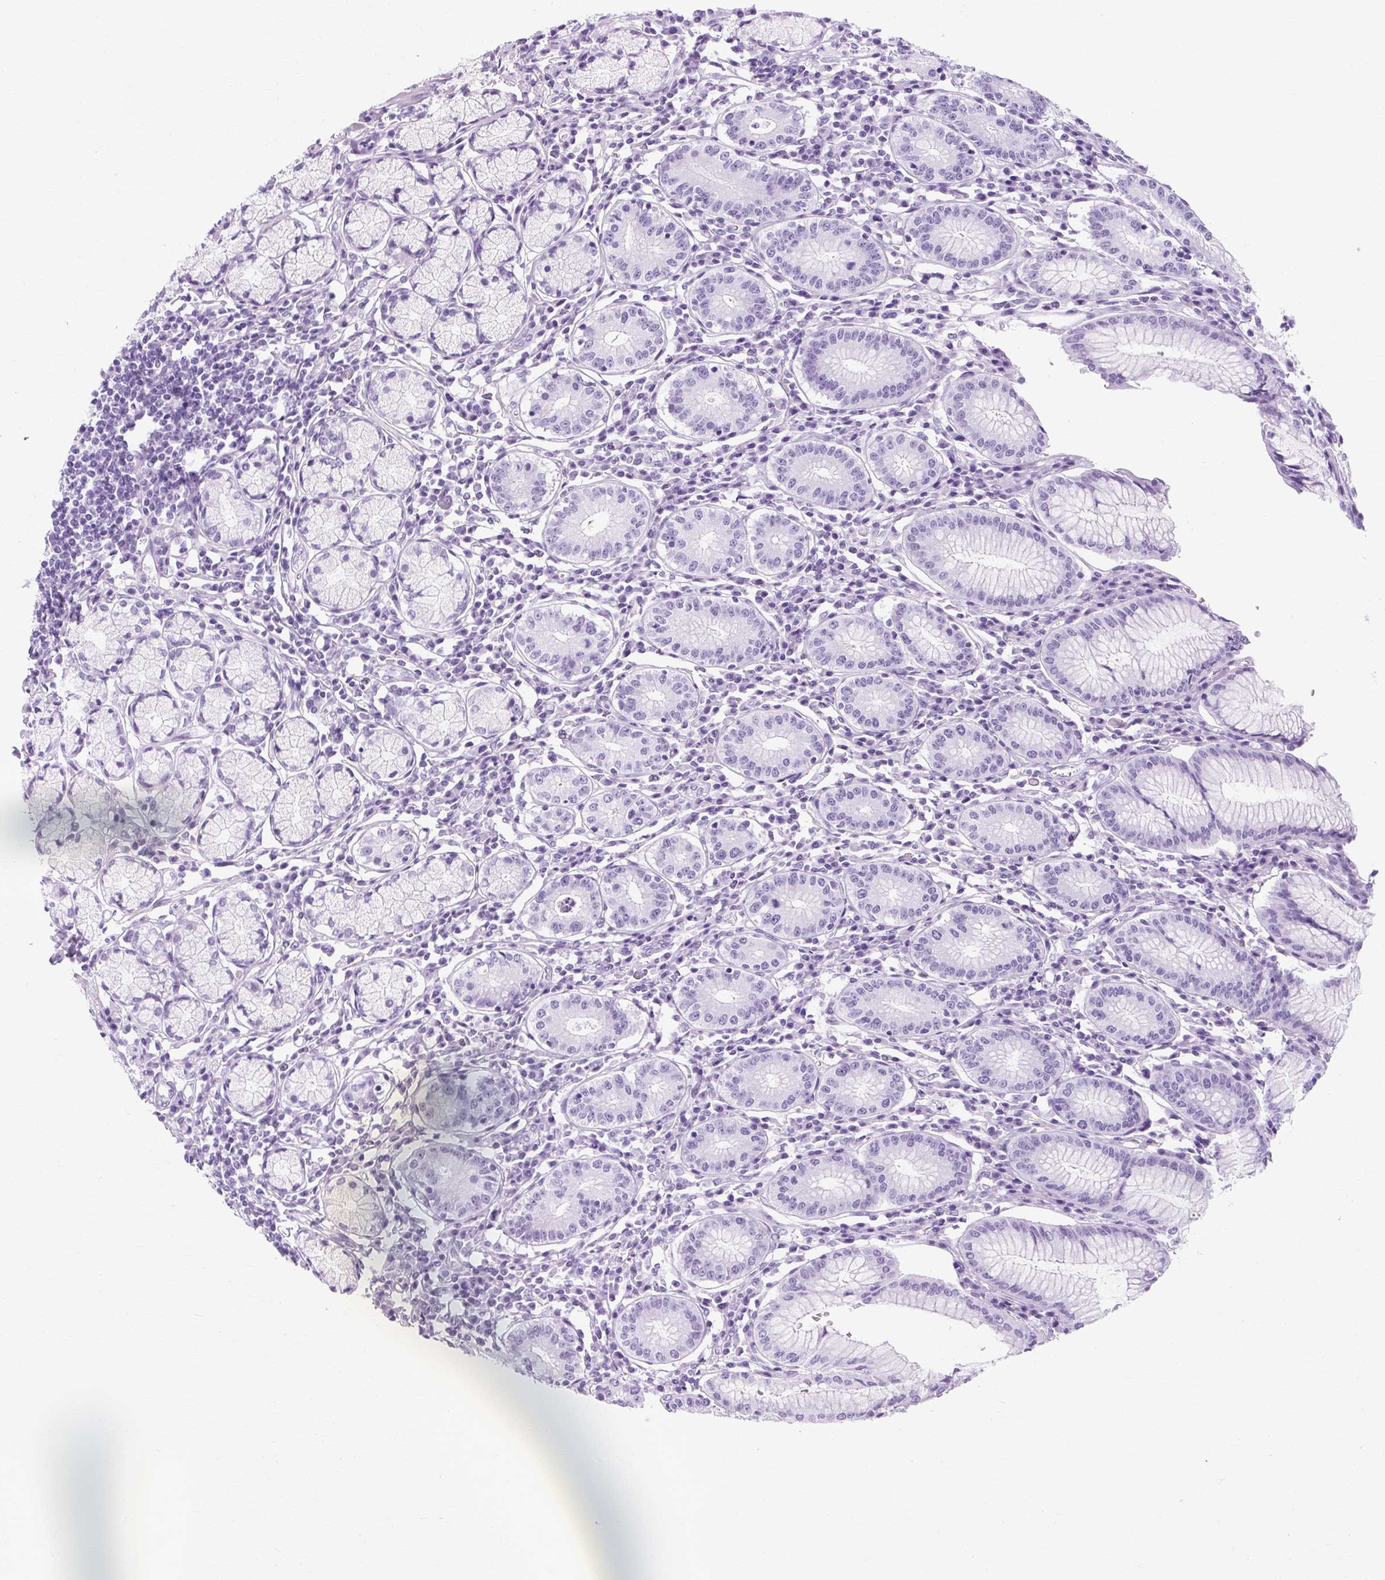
{"staining": {"intensity": "negative", "quantity": "none", "location": "none"}, "tissue": "stomach", "cell_type": "Glandular cells", "image_type": "normal", "snomed": [{"axis": "morphology", "description": "Normal tissue, NOS"}, {"axis": "topography", "description": "Stomach"}], "caption": "Immunohistochemistry histopathology image of normal stomach: stomach stained with DAB exhibits no significant protein expression in glandular cells.", "gene": "TMEM89", "patient": {"sex": "male", "age": 55}}